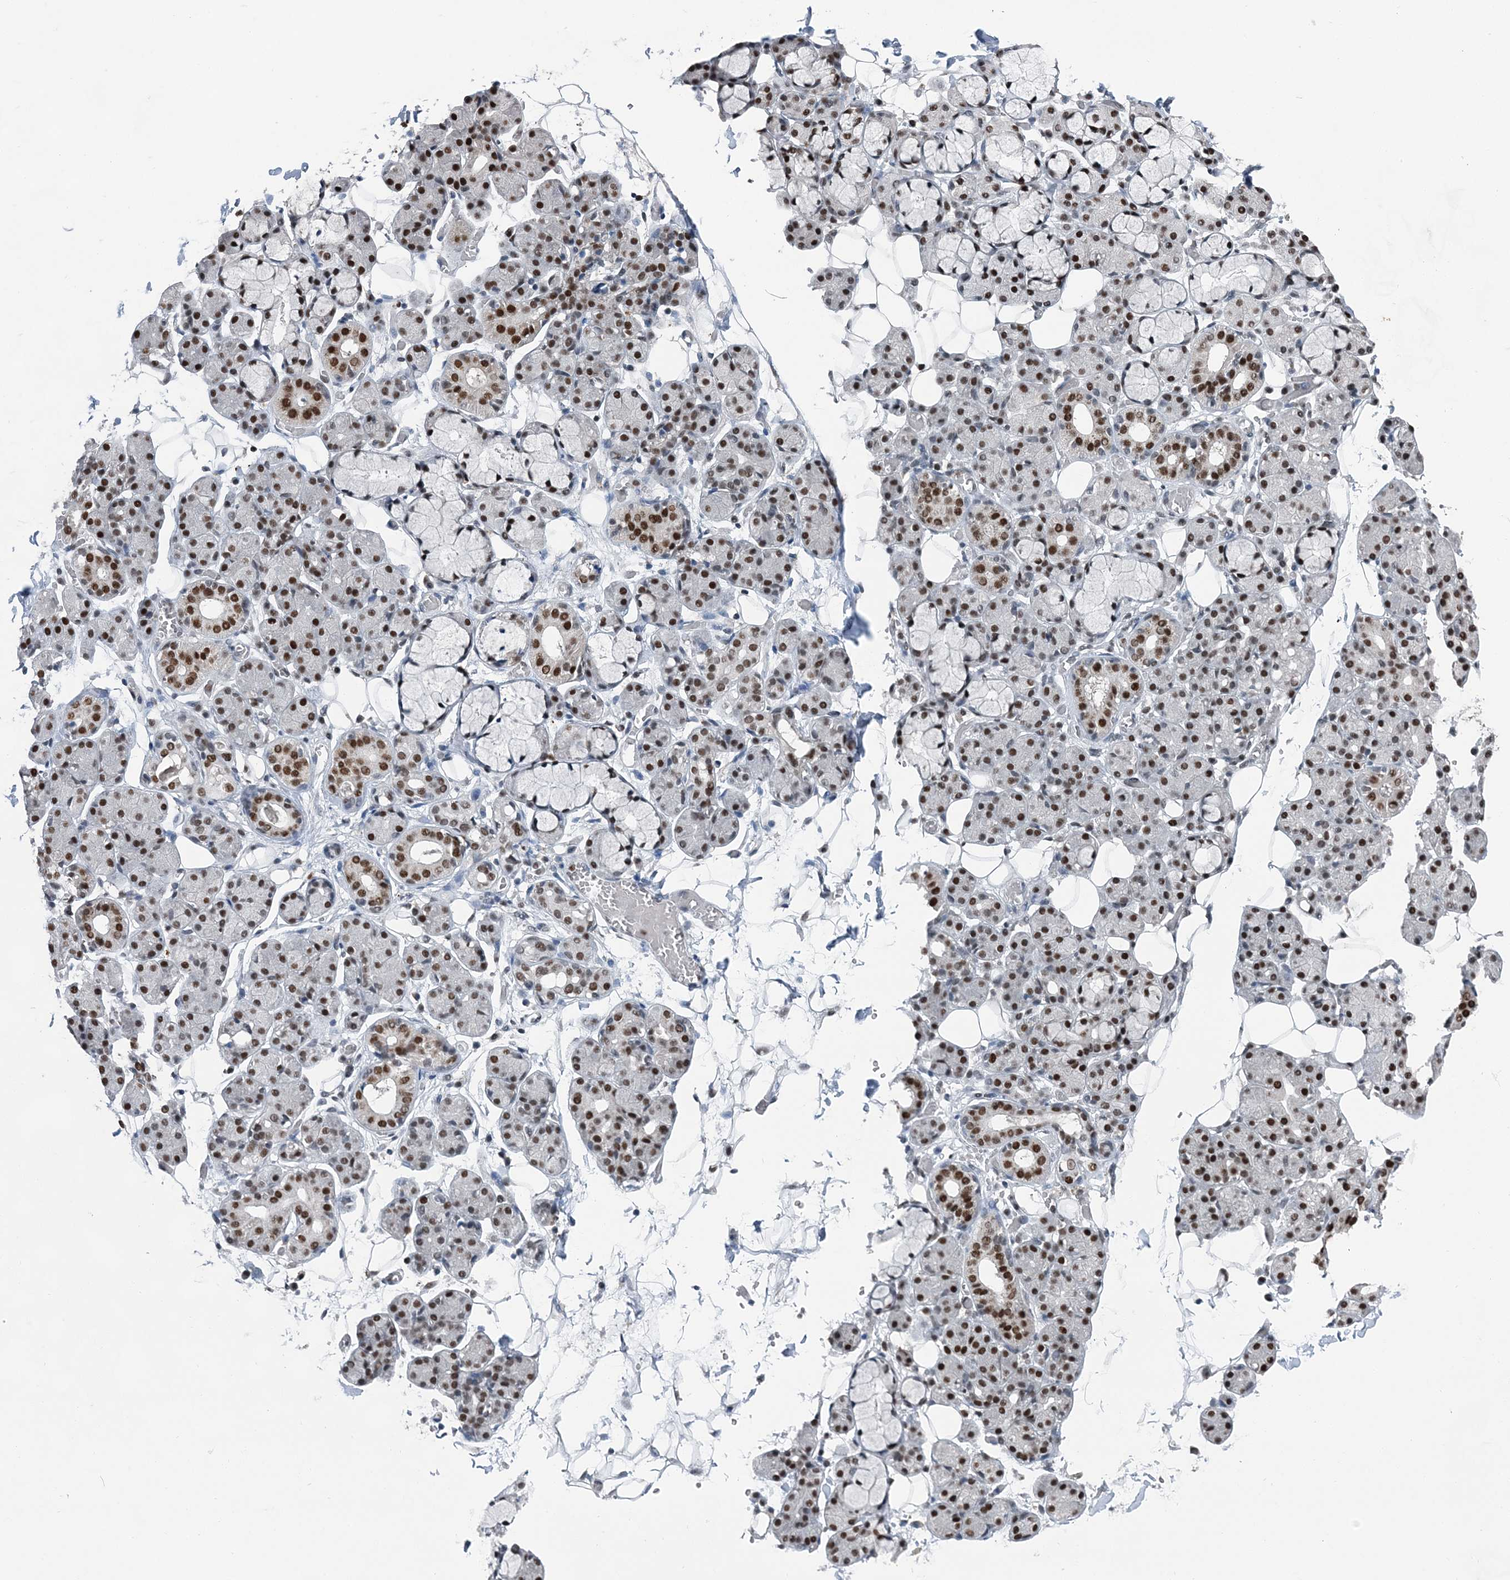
{"staining": {"intensity": "moderate", "quantity": ">75%", "location": "nuclear"}, "tissue": "salivary gland", "cell_type": "Glandular cells", "image_type": "normal", "snomed": [{"axis": "morphology", "description": "Normal tissue, NOS"}, {"axis": "topography", "description": "Salivary gland"}], "caption": "About >75% of glandular cells in unremarkable human salivary gland demonstrate moderate nuclear protein staining as visualized by brown immunohistochemical staining.", "gene": "HAT1", "patient": {"sex": "male", "age": 63}}